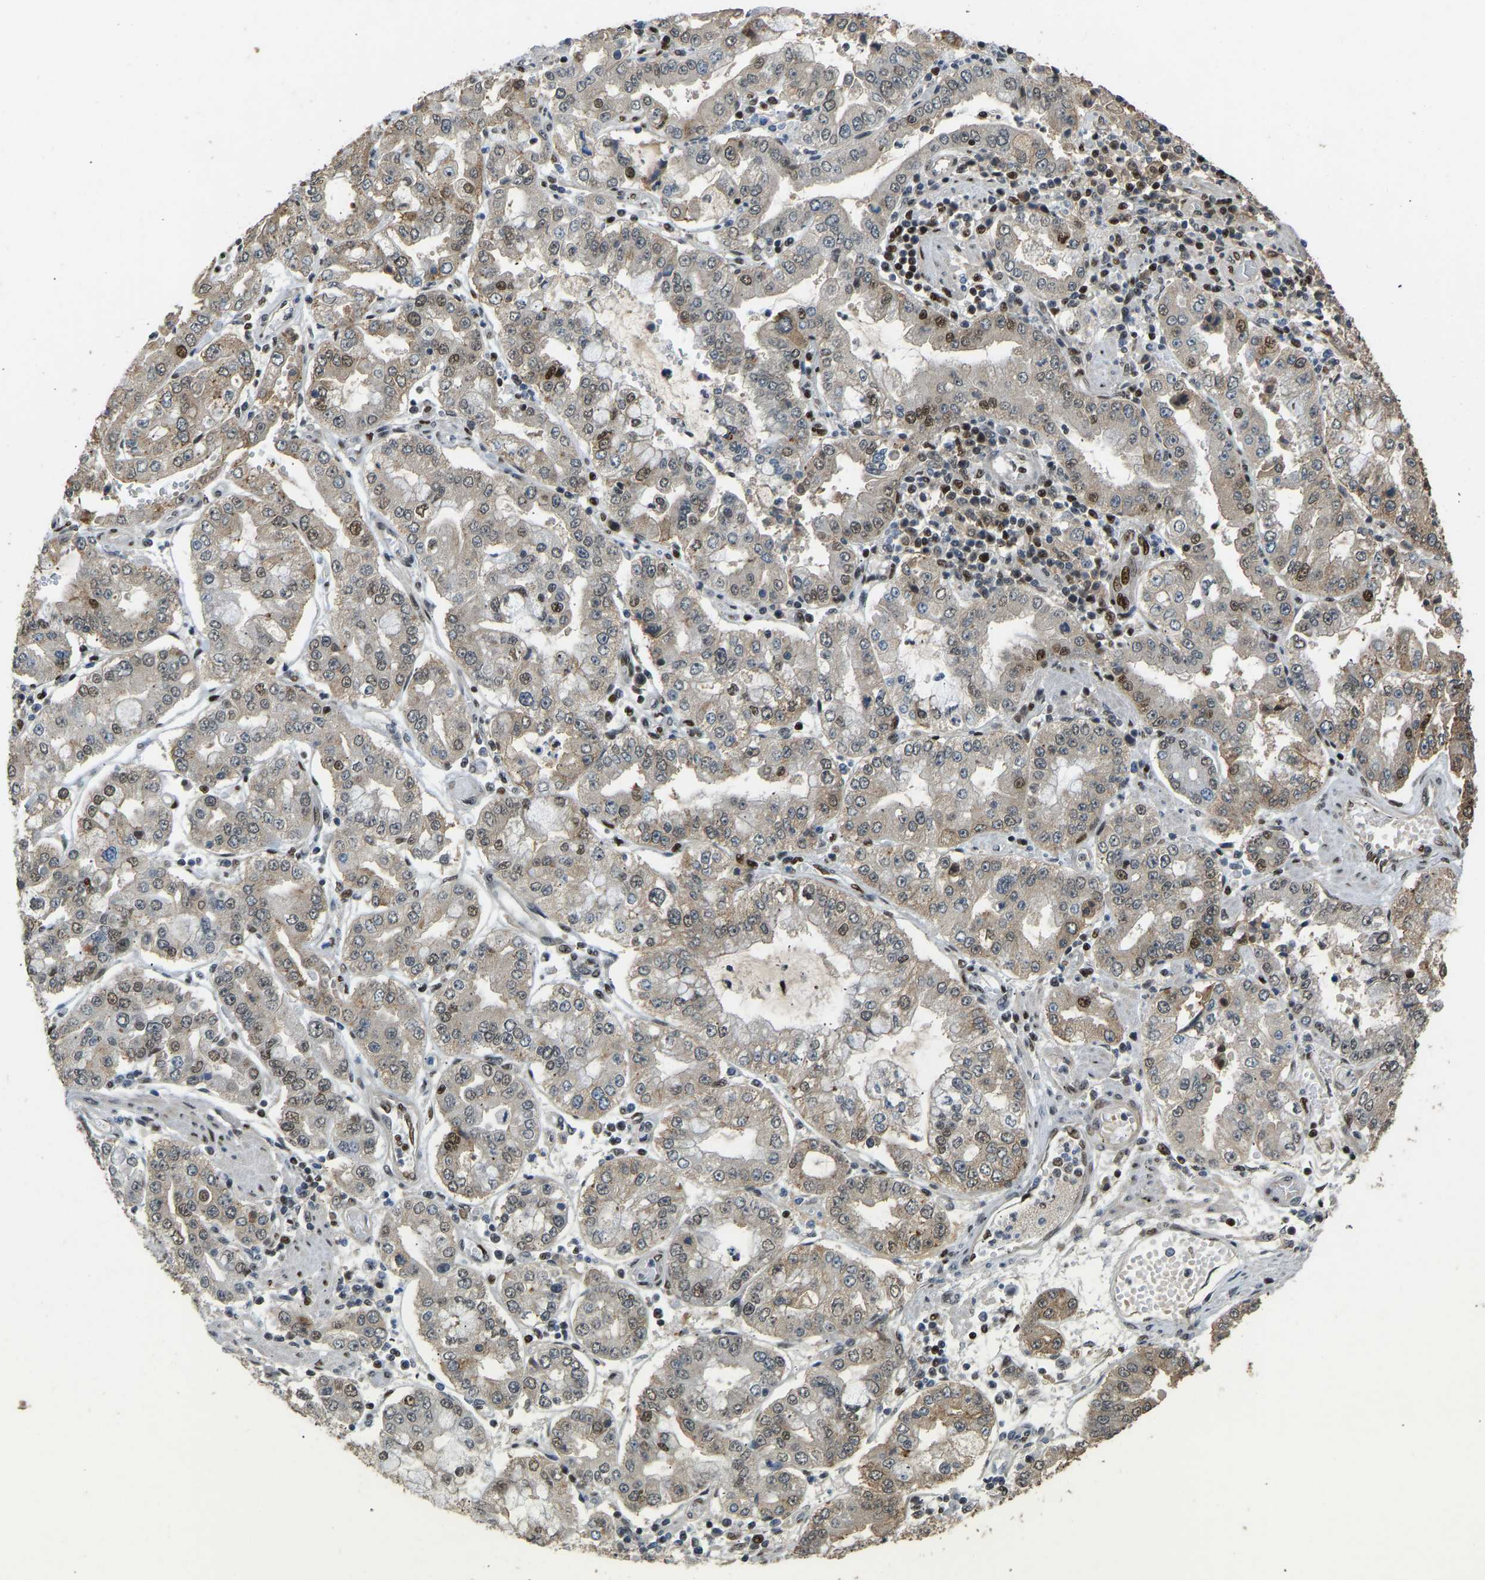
{"staining": {"intensity": "moderate", "quantity": "<25%", "location": "nuclear"}, "tissue": "stomach cancer", "cell_type": "Tumor cells", "image_type": "cancer", "snomed": [{"axis": "morphology", "description": "Adenocarcinoma, NOS"}, {"axis": "topography", "description": "Stomach"}], "caption": "Approximately <25% of tumor cells in human stomach adenocarcinoma demonstrate moderate nuclear protein positivity as visualized by brown immunohistochemical staining.", "gene": "FOXK1", "patient": {"sex": "male", "age": 76}}